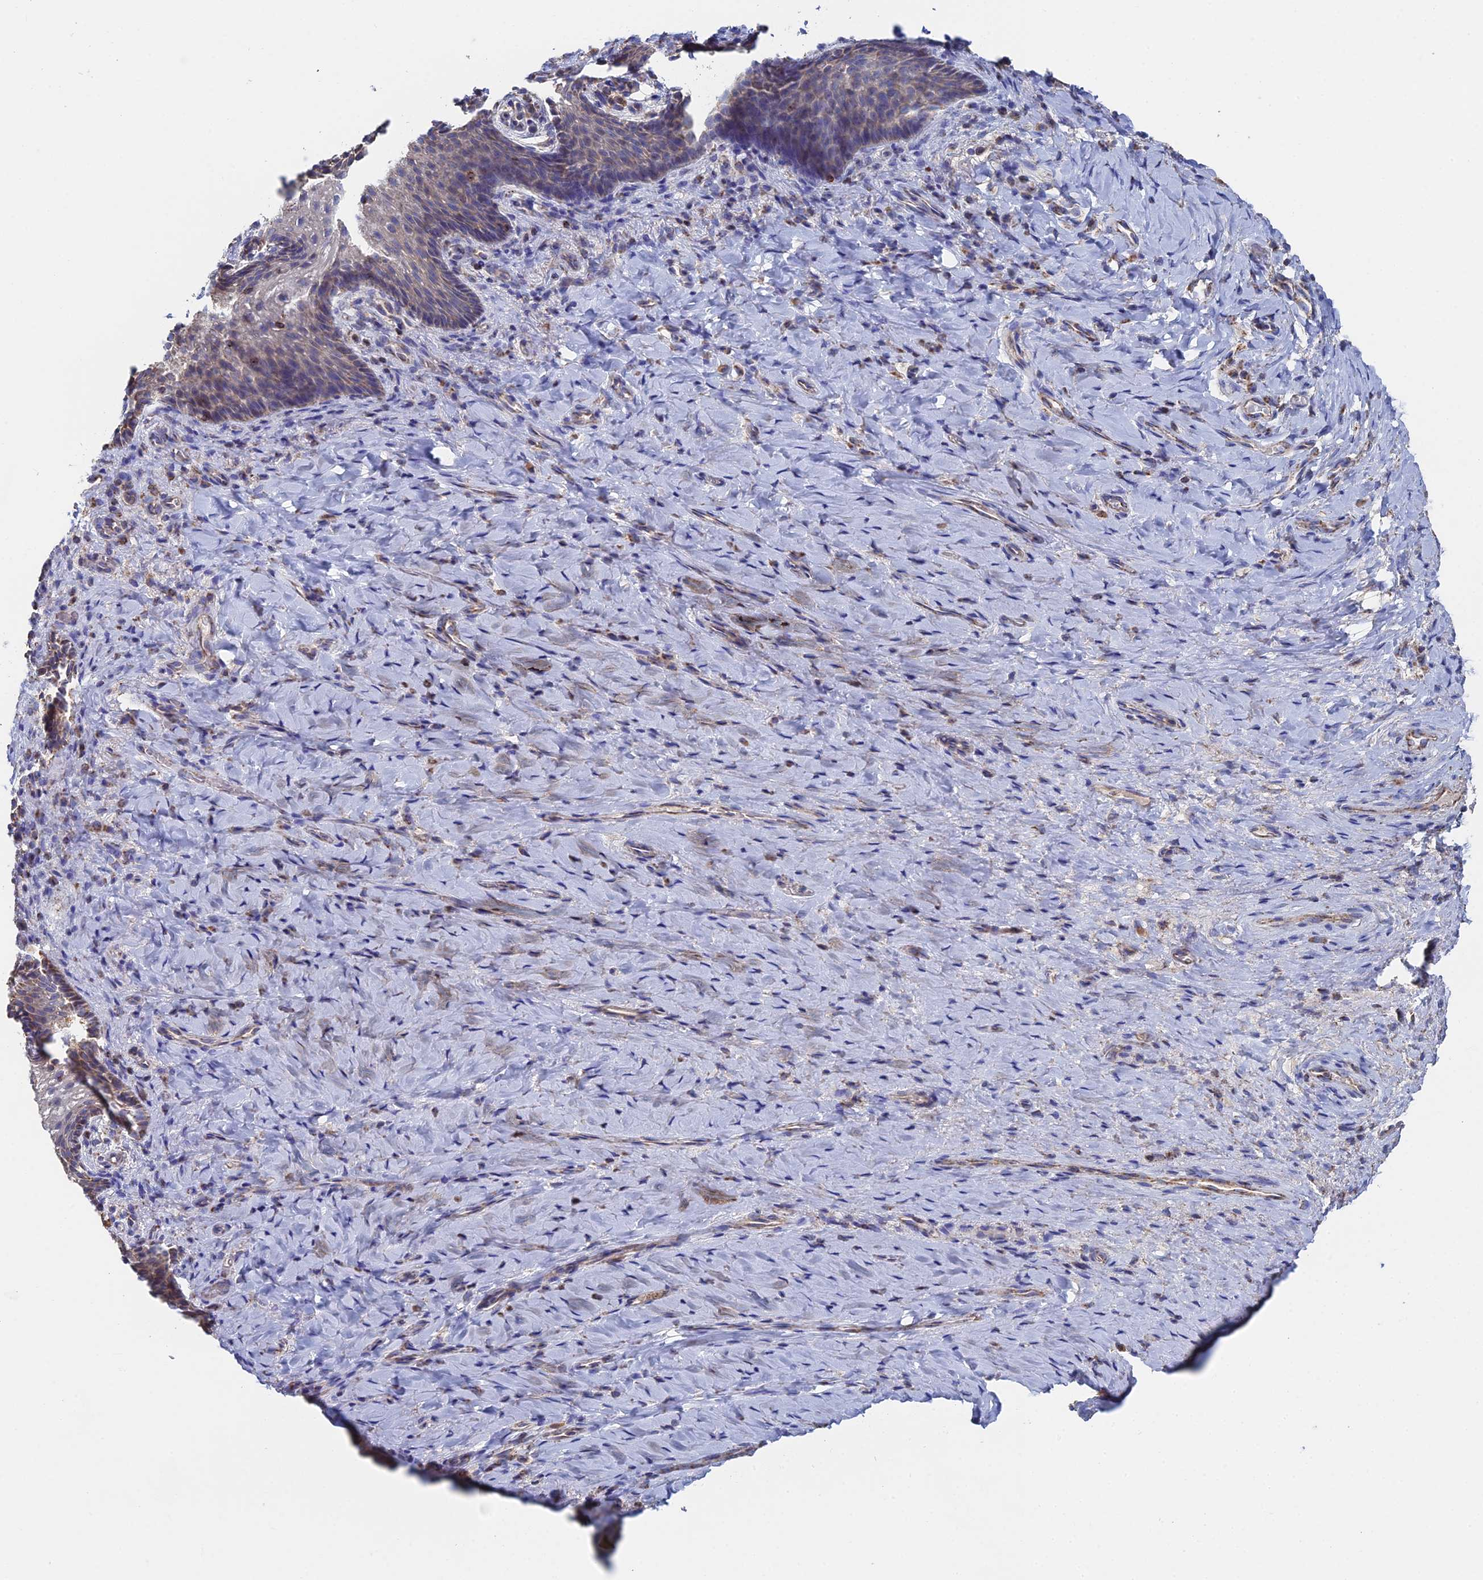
{"staining": {"intensity": "weak", "quantity": "<25%", "location": "cytoplasmic/membranous"}, "tissue": "vagina", "cell_type": "Squamous epithelial cells", "image_type": "normal", "snomed": [{"axis": "morphology", "description": "Normal tissue, NOS"}, {"axis": "topography", "description": "Vagina"}], "caption": "IHC histopathology image of benign vagina stained for a protein (brown), which exhibits no staining in squamous epithelial cells.", "gene": "SPOCK2", "patient": {"sex": "female", "age": 60}}